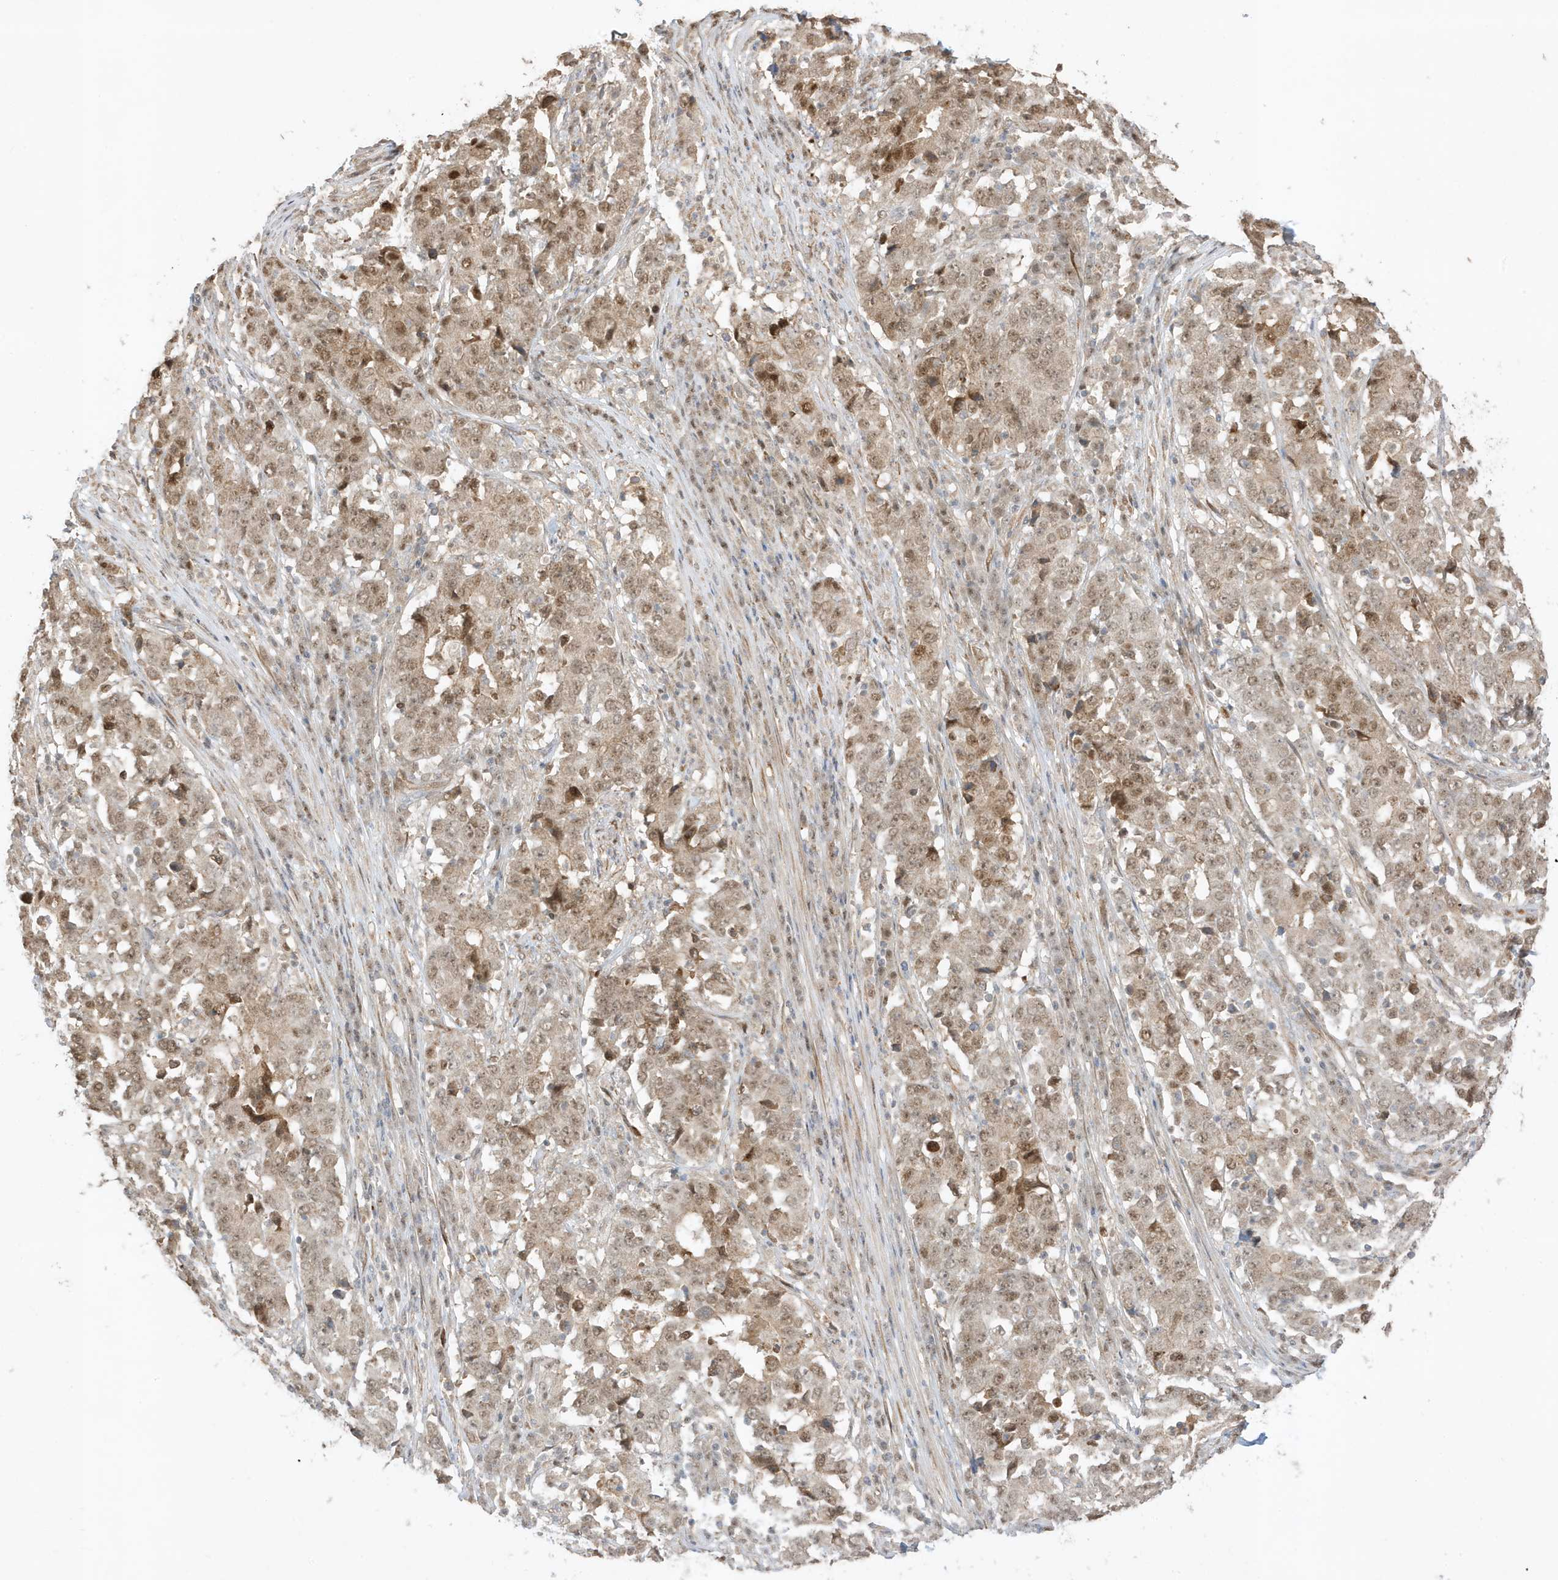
{"staining": {"intensity": "moderate", "quantity": "25%-75%", "location": "cytoplasmic/membranous,nuclear"}, "tissue": "stomach cancer", "cell_type": "Tumor cells", "image_type": "cancer", "snomed": [{"axis": "morphology", "description": "Adenocarcinoma, NOS"}, {"axis": "topography", "description": "Stomach"}], "caption": "High-power microscopy captured an IHC histopathology image of adenocarcinoma (stomach), revealing moderate cytoplasmic/membranous and nuclear staining in about 25%-75% of tumor cells. (brown staining indicates protein expression, while blue staining denotes nuclei).", "gene": "ZBTB41", "patient": {"sex": "male", "age": 59}}